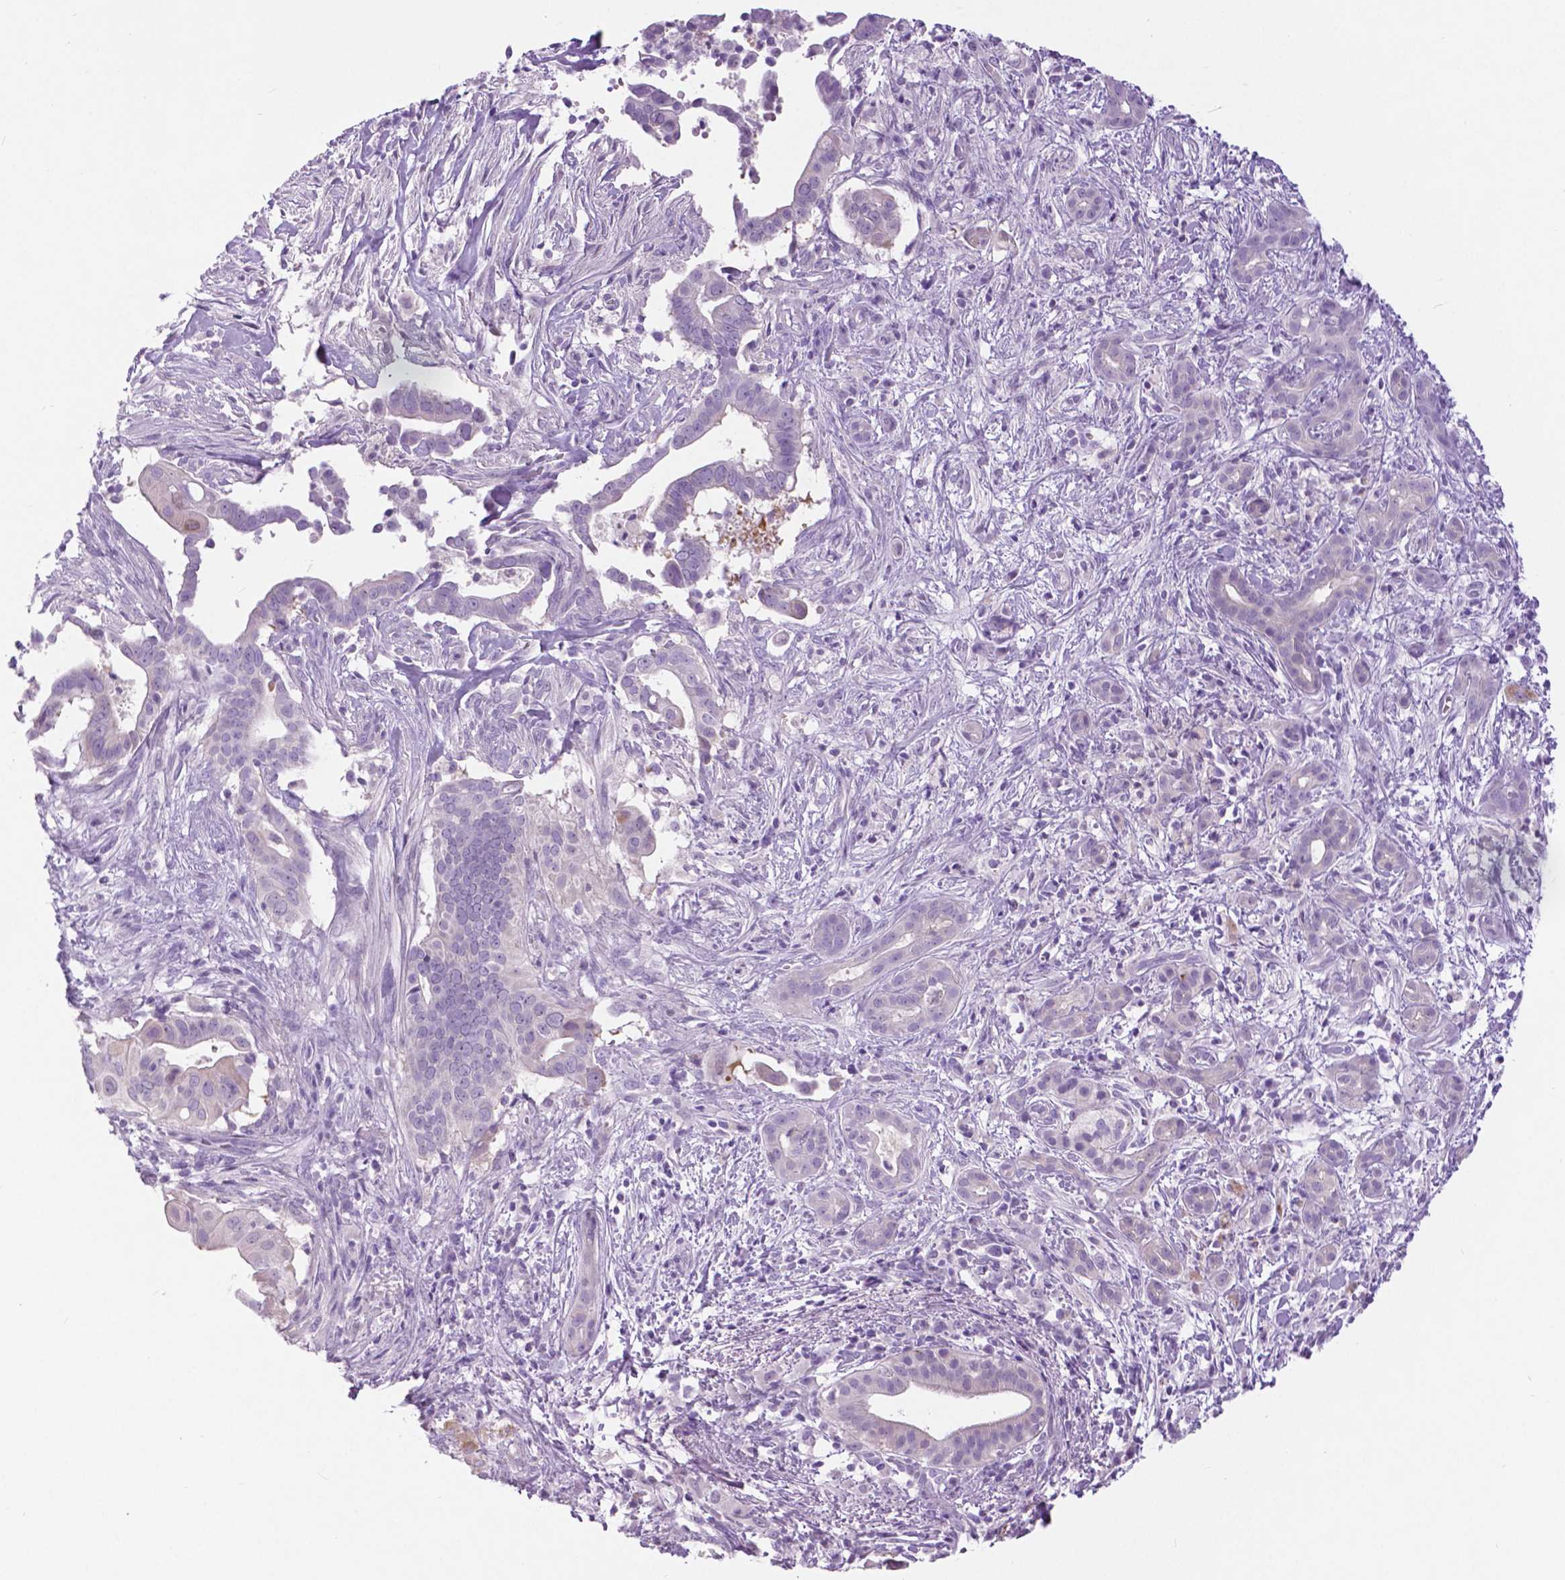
{"staining": {"intensity": "negative", "quantity": "none", "location": "none"}, "tissue": "pancreatic cancer", "cell_type": "Tumor cells", "image_type": "cancer", "snomed": [{"axis": "morphology", "description": "Adenocarcinoma, NOS"}, {"axis": "topography", "description": "Pancreas"}], "caption": "DAB immunohistochemical staining of pancreatic adenocarcinoma demonstrates no significant positivity in tumor cells.", "gene": "TP53TG5", "patient": {"sex": "male", "age": 61}}